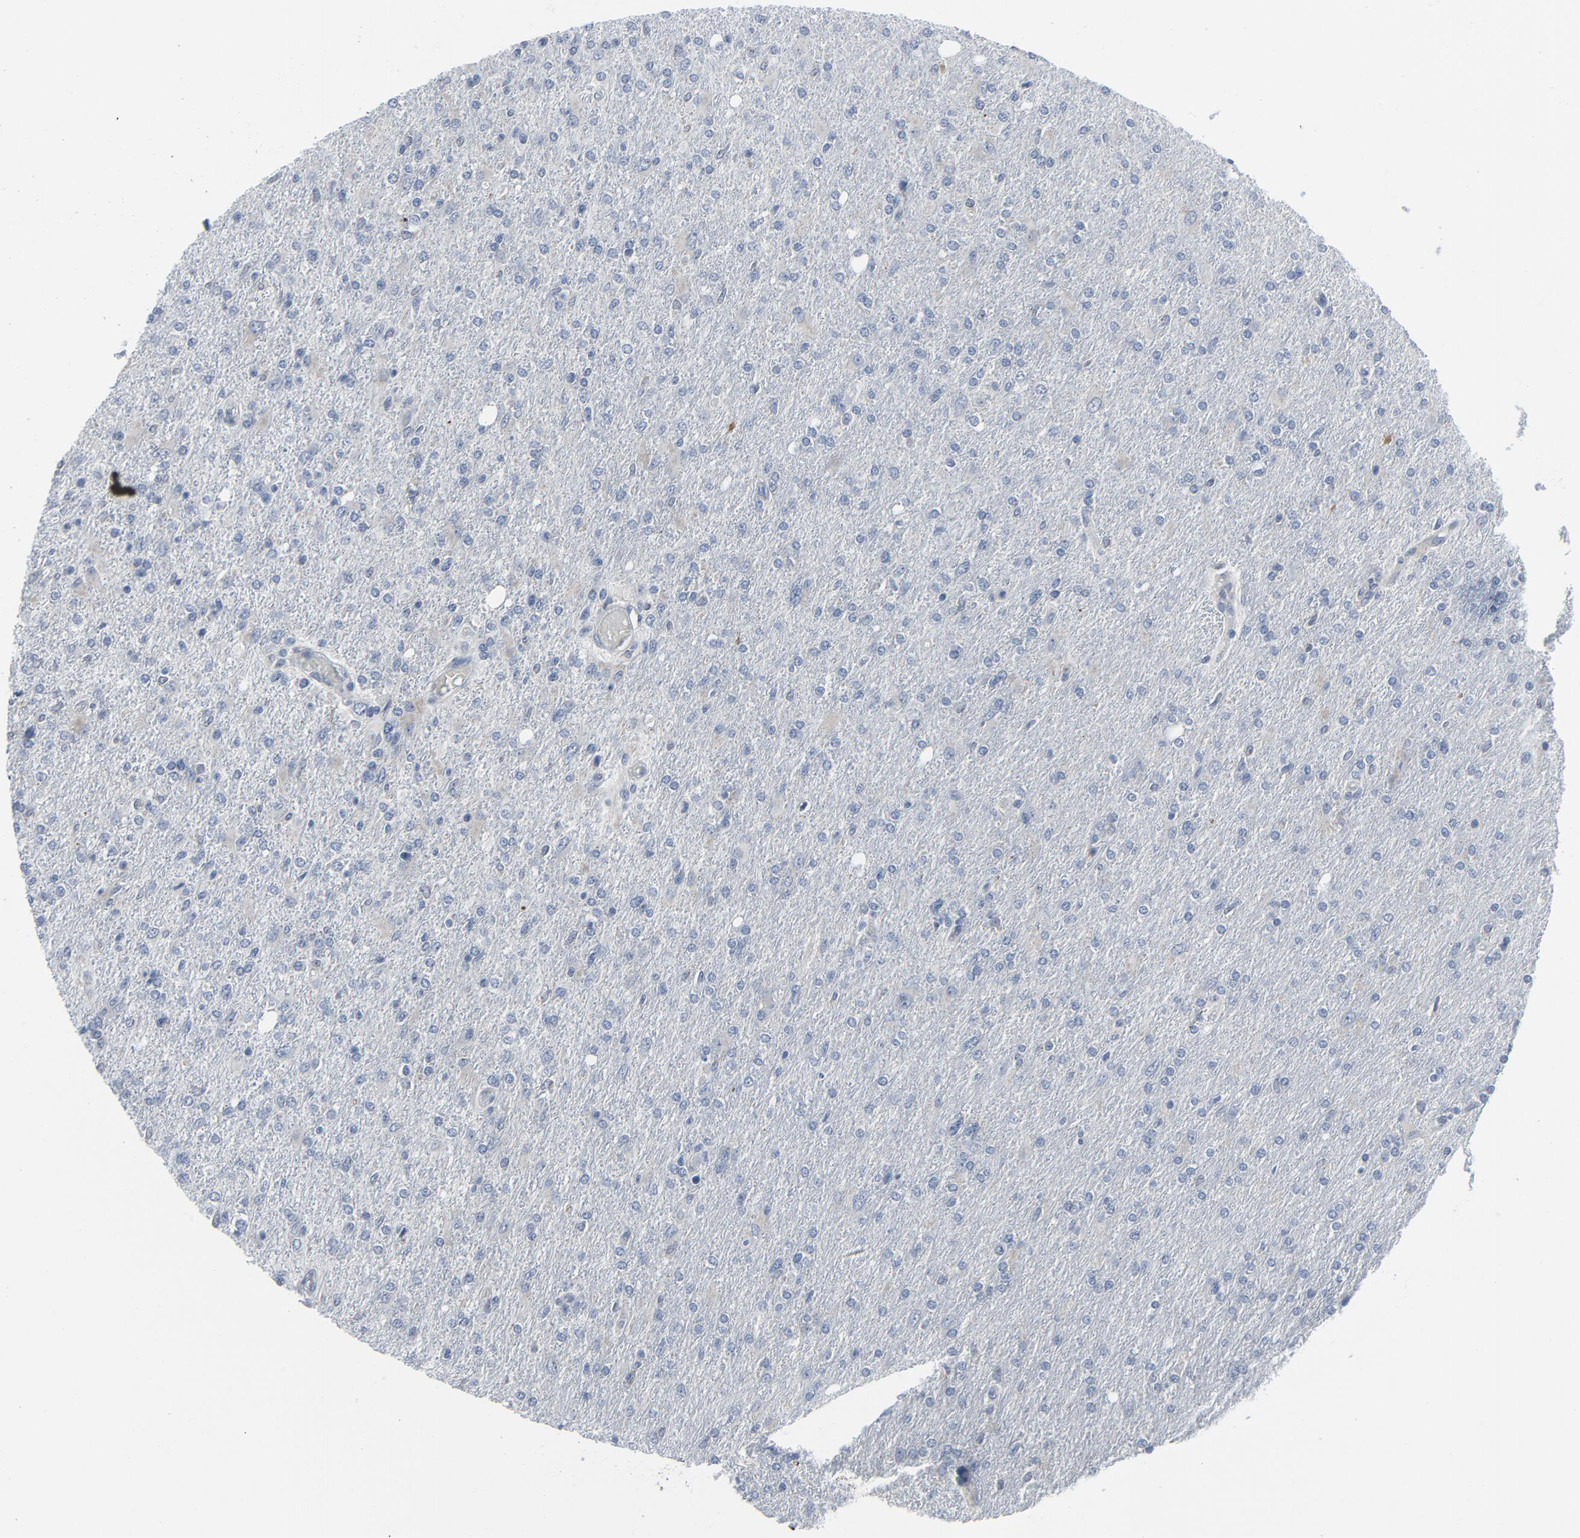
{"staining": {"intensity": "negative", "quantity": "none", "location": "none"}, "tissue": "glioma", "cell_type": "Tumor cells", "image_type": "cancer", "snomed": [{"axis": "morphology", "description": "Glioma, malignant, High grade"}, {"axis": "topography", "description": "Cerebral cortex"}], "caption": "This is a photomicrograph of immunohistochemistry (IHC) staining of glioma, which shows no positivity in tumor cells. (DAB IHC visualized using brightfield microscopy, high magnification).", "gene": "GPX2", "patient": {"sex": "male", "age": 76}}